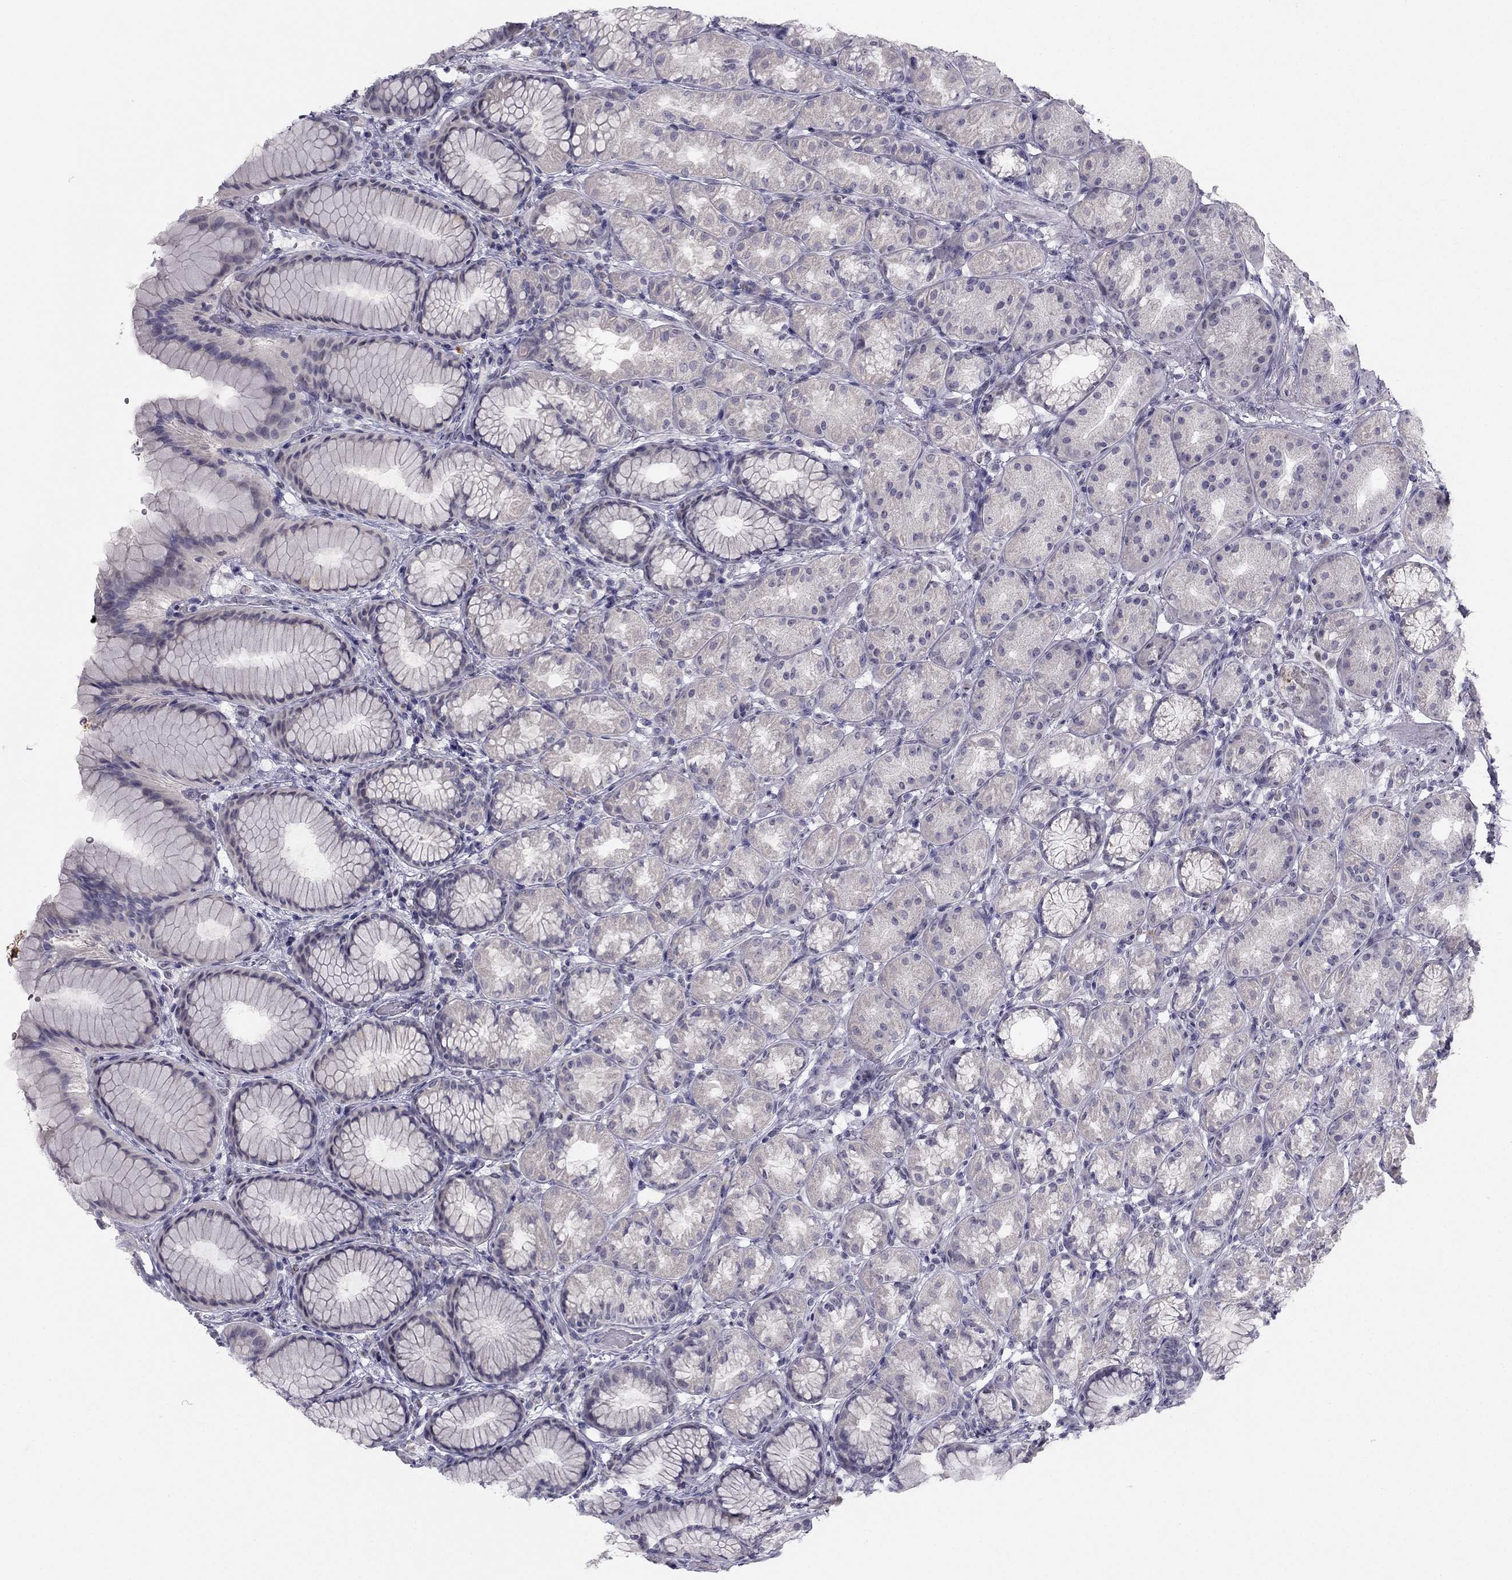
{"staining": {"intensity": "weak", "quantity": "<25%", "location": "cytoplasmic/membranous"}, "tissue": "stomach", "cell_type": "Glandular cells", "image_type": "normal", "snomed": [{"axis": "morphology", "description": "Normal tissue, NOS"}, {"axis": "morphology", "description": "Adenocarcinoma, NOS"}, {"axis": "topography", "description": "Stomach"}], "caption": "This is a micrograph of immunohistochemistry staining of benign stomach, which shows no positivity in glandular cells.", "gene": "TRPS1", "patient": {"sex": "female", "age": 79}}